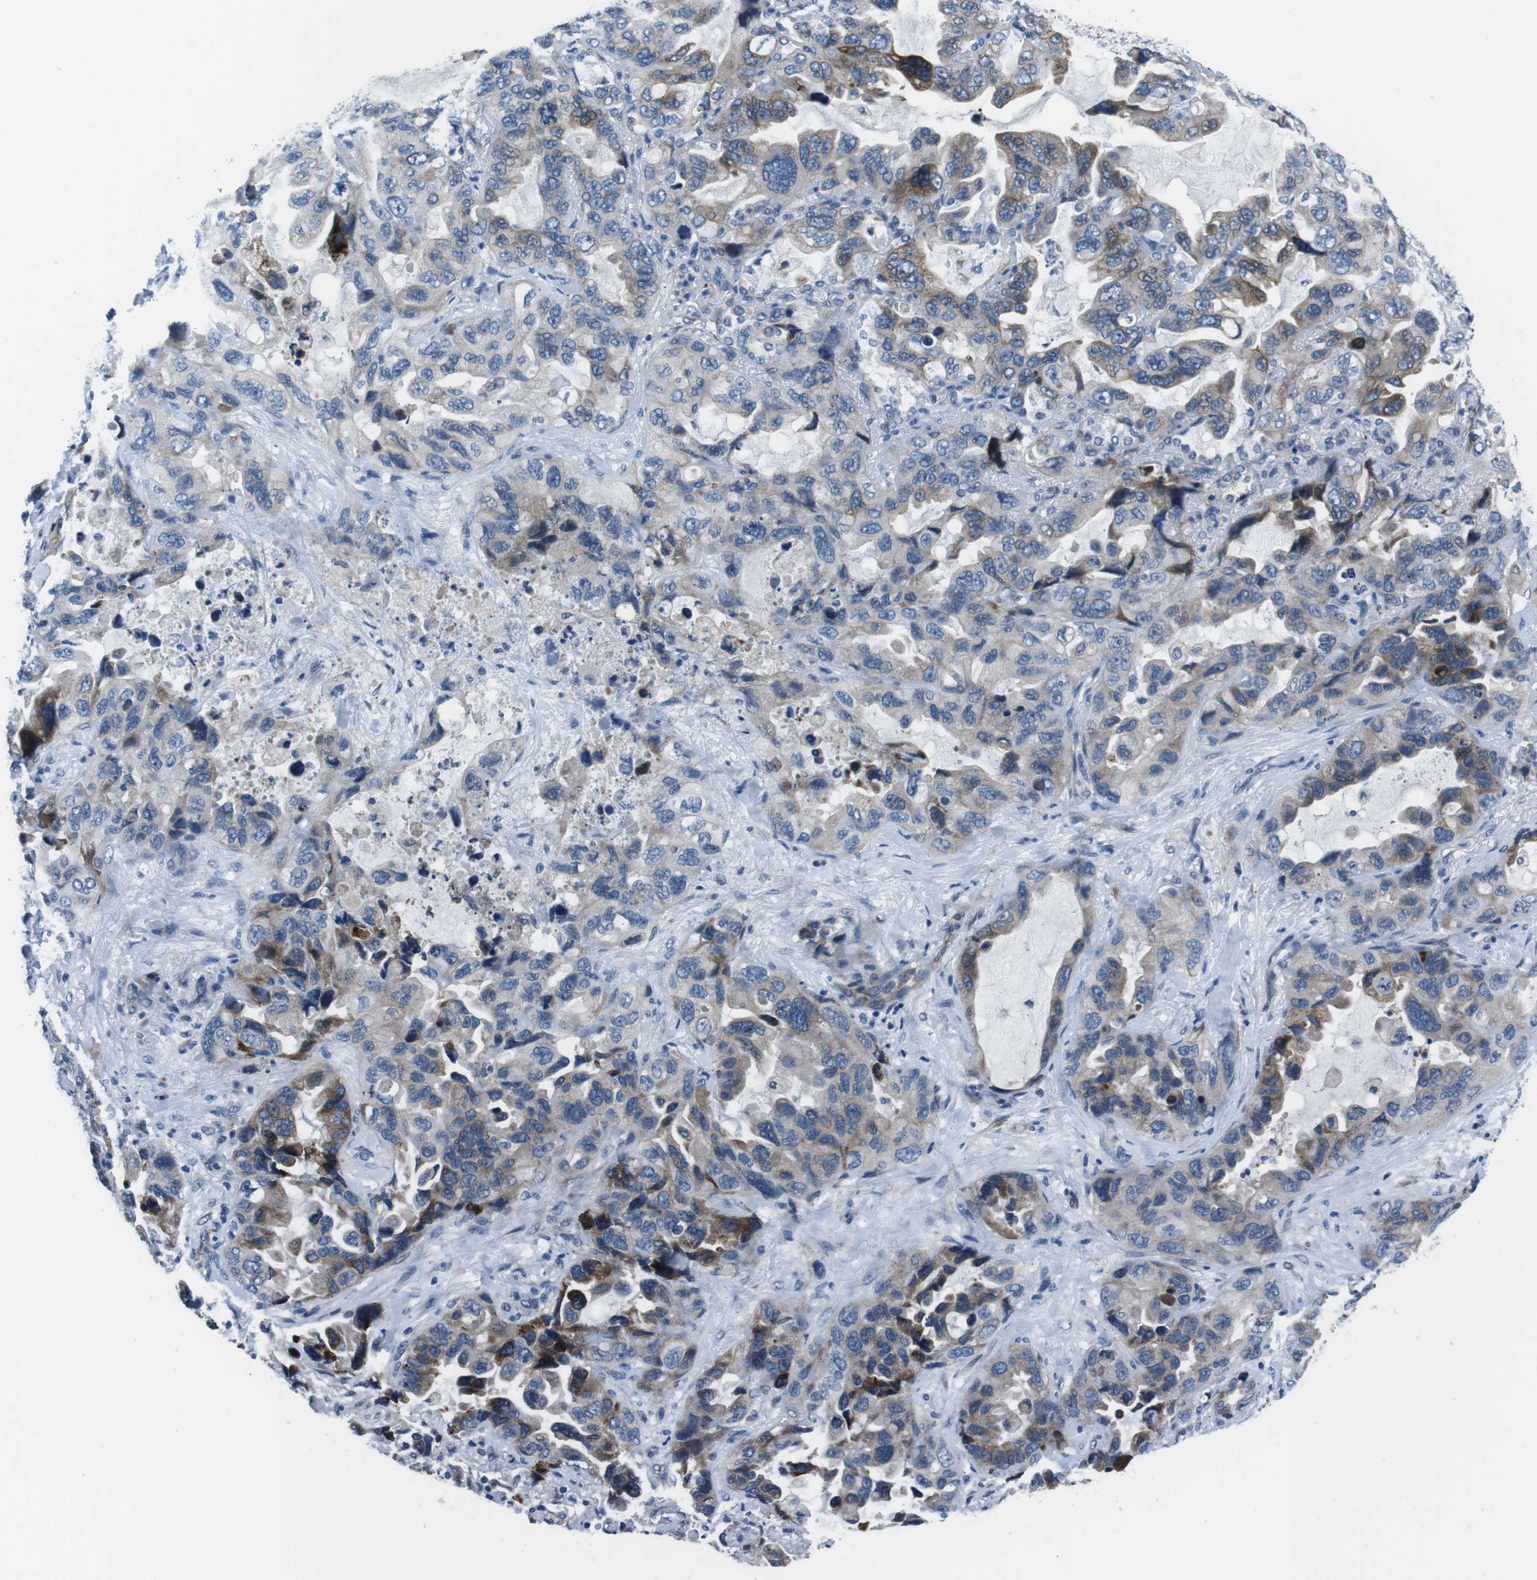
{"staining": {"intensity": "moderate", "quantity": "<25%", "location": "cytoplasmic/membranous"}, "tissue": "lung cancer", "cell_type": "Tumor cells", "image_type": "cancer", "snomed": [{"axis": "morphology", "description": "Squamous cell carcinoma, NOS"}, {"axis": "topography", "description": "Lung"}], "caption": "Lung cancer was stained to show a protein in brown. There is low levels of moderate cytoplasmic/membranous staining in about <25% of tumor cells.", "gene": "NUCB2", "patient": {"sex": "female", "age": 73}}